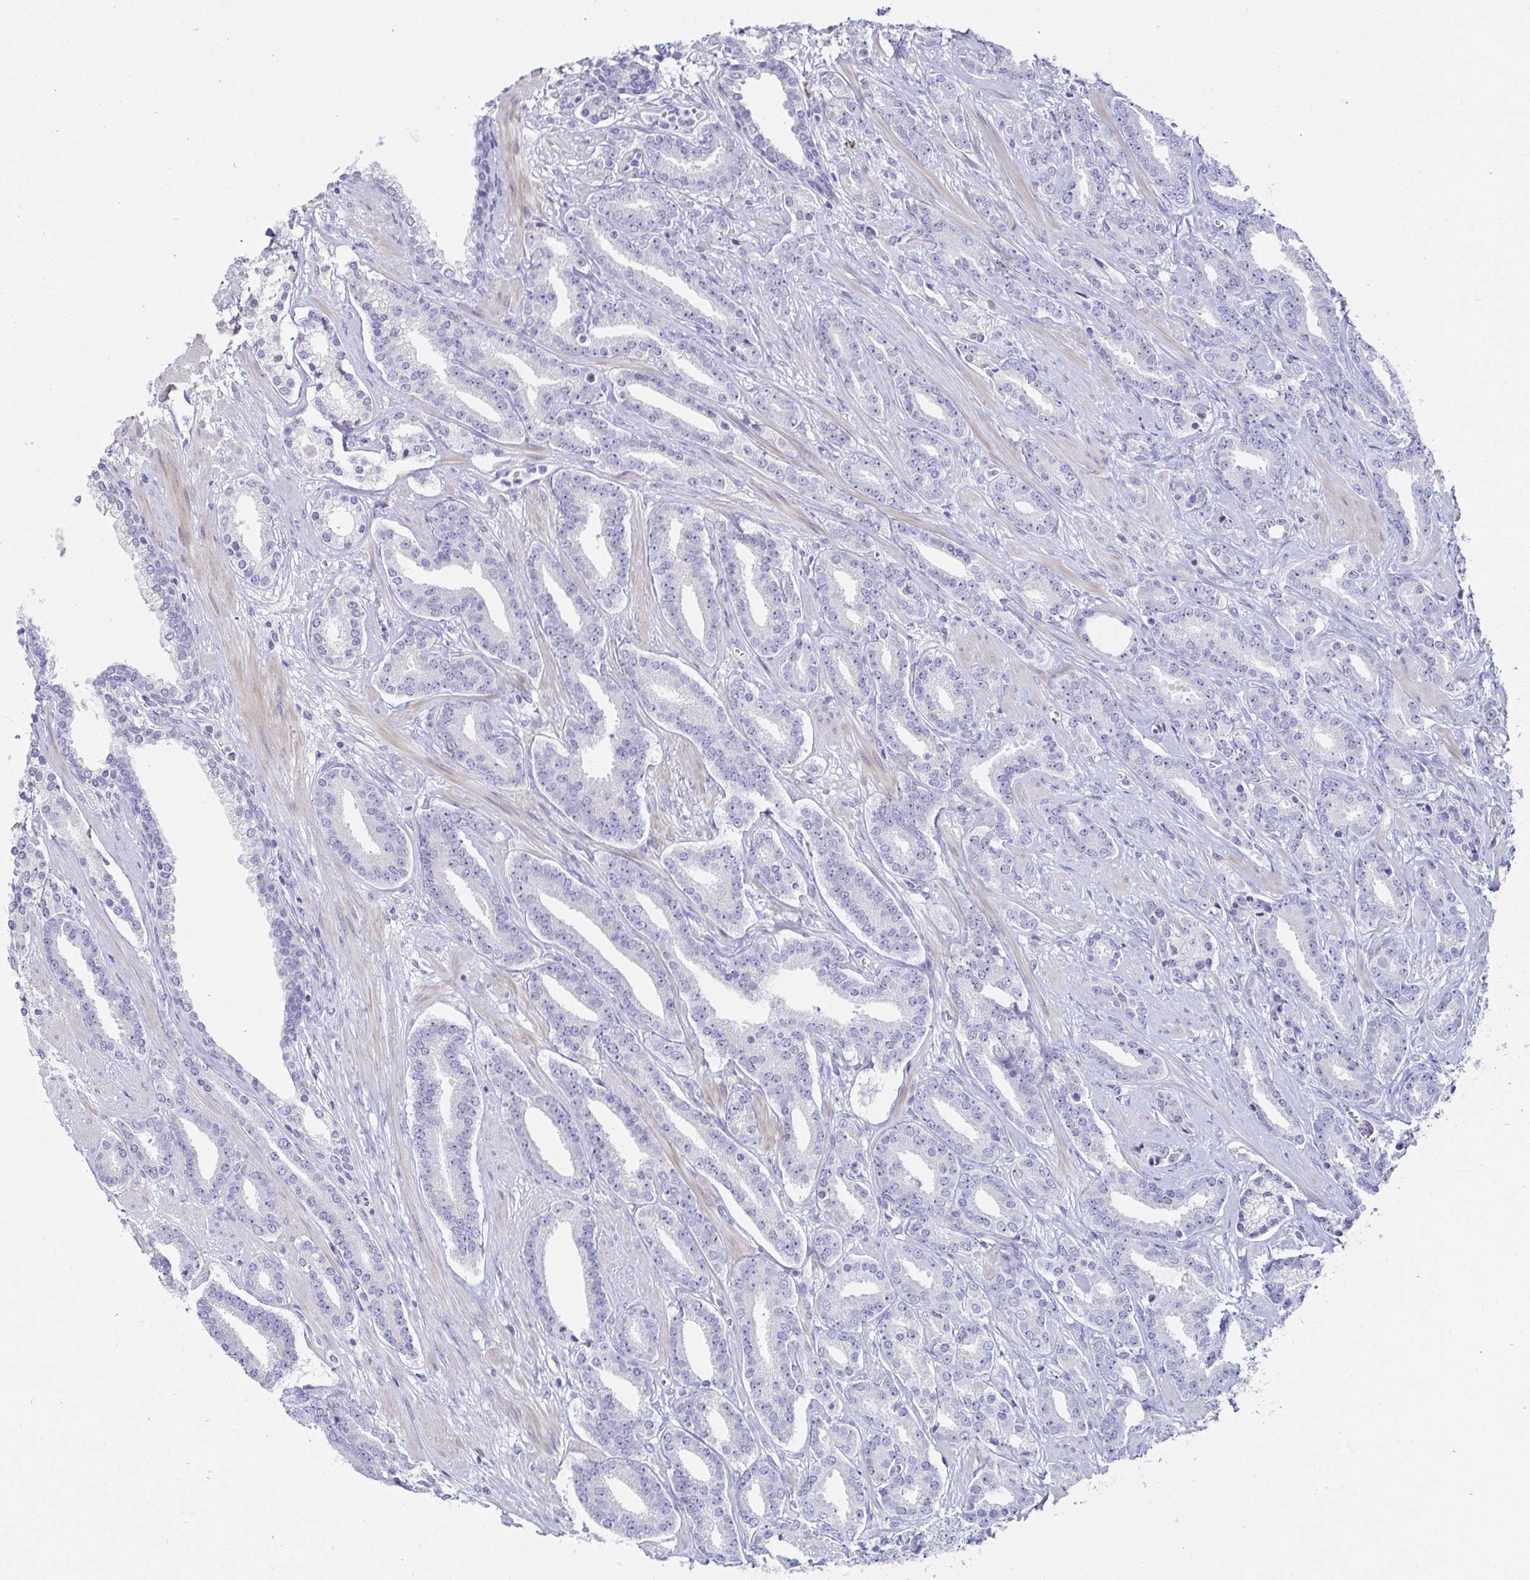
{"staining": {"intensity": "negative", "quantity": "none", "location": "none"}, "tissue": "prostate cancer", "cell_type": "Tumor cells", "image_type": "cancer", "snomed": [{"axis": "morphology", "description": "Adenocarcinoma, High grade"}, {"axis": "topography", "description": "Prostate"}], "caption": "Tumor cells show no significant positivity in prostate high-grade adenocarcinoma.", "gene": "C4orf17", "patient": {"sex": "male", "age": 60}}